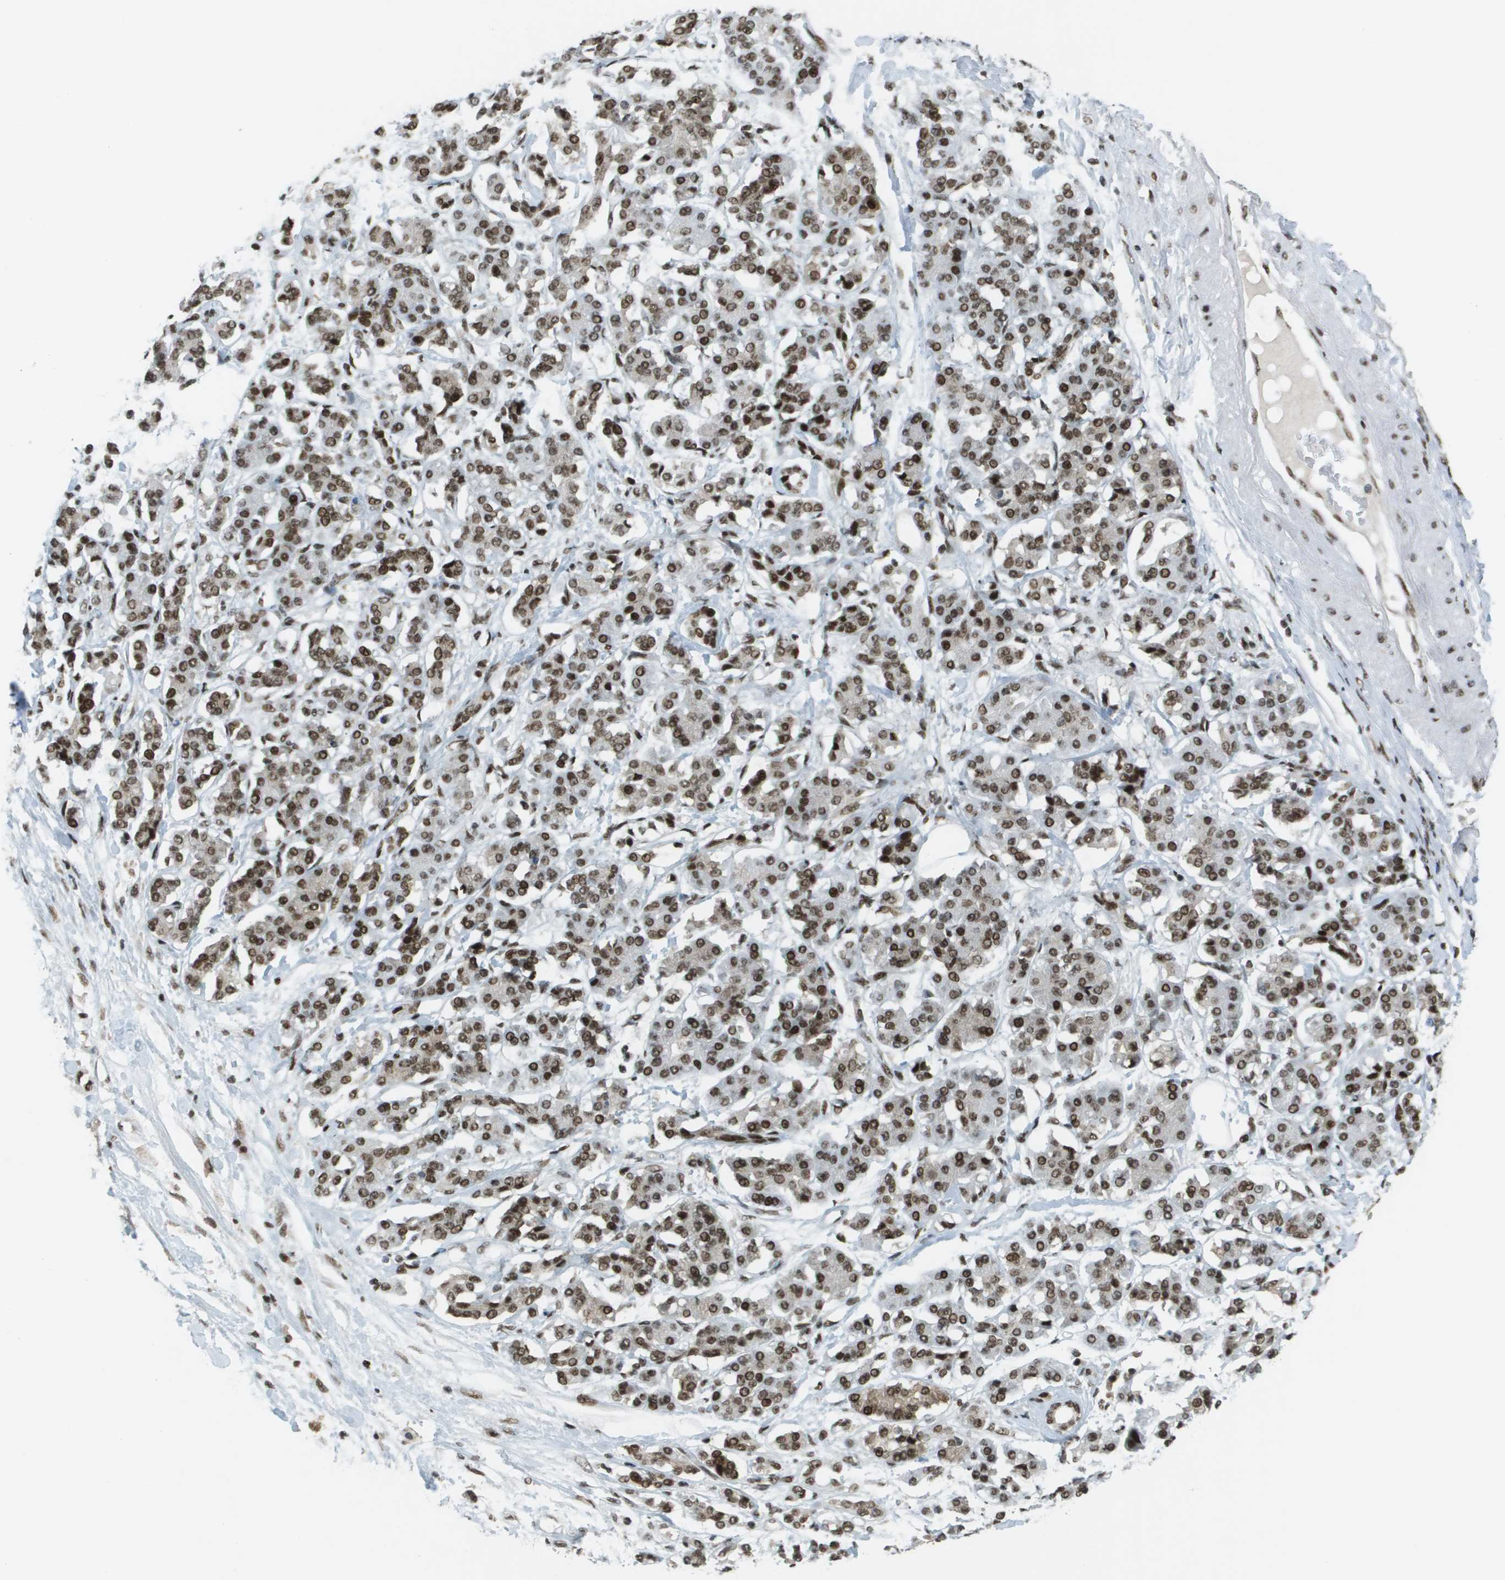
{"staining": {"intensity": "strong", "quantity": ">75%", "location": "nuclear"}, "tissue": "pancreatic cancer", "cell_type": "Tumor cells", "image_type": "cancer", "snomed": [{"axis": "morphology", "description": "Adenocarcinoma, NOS"}, {"axis": "topography", "description": "Pancreas"}], "caption": "Protein staining of adenocarcinoma (pancreatic) tissue displays strong nuclear staining in approximately >75% of tumor cells.", "gene": "IRF7", "patient": {"sex": "female", "age": 56}}